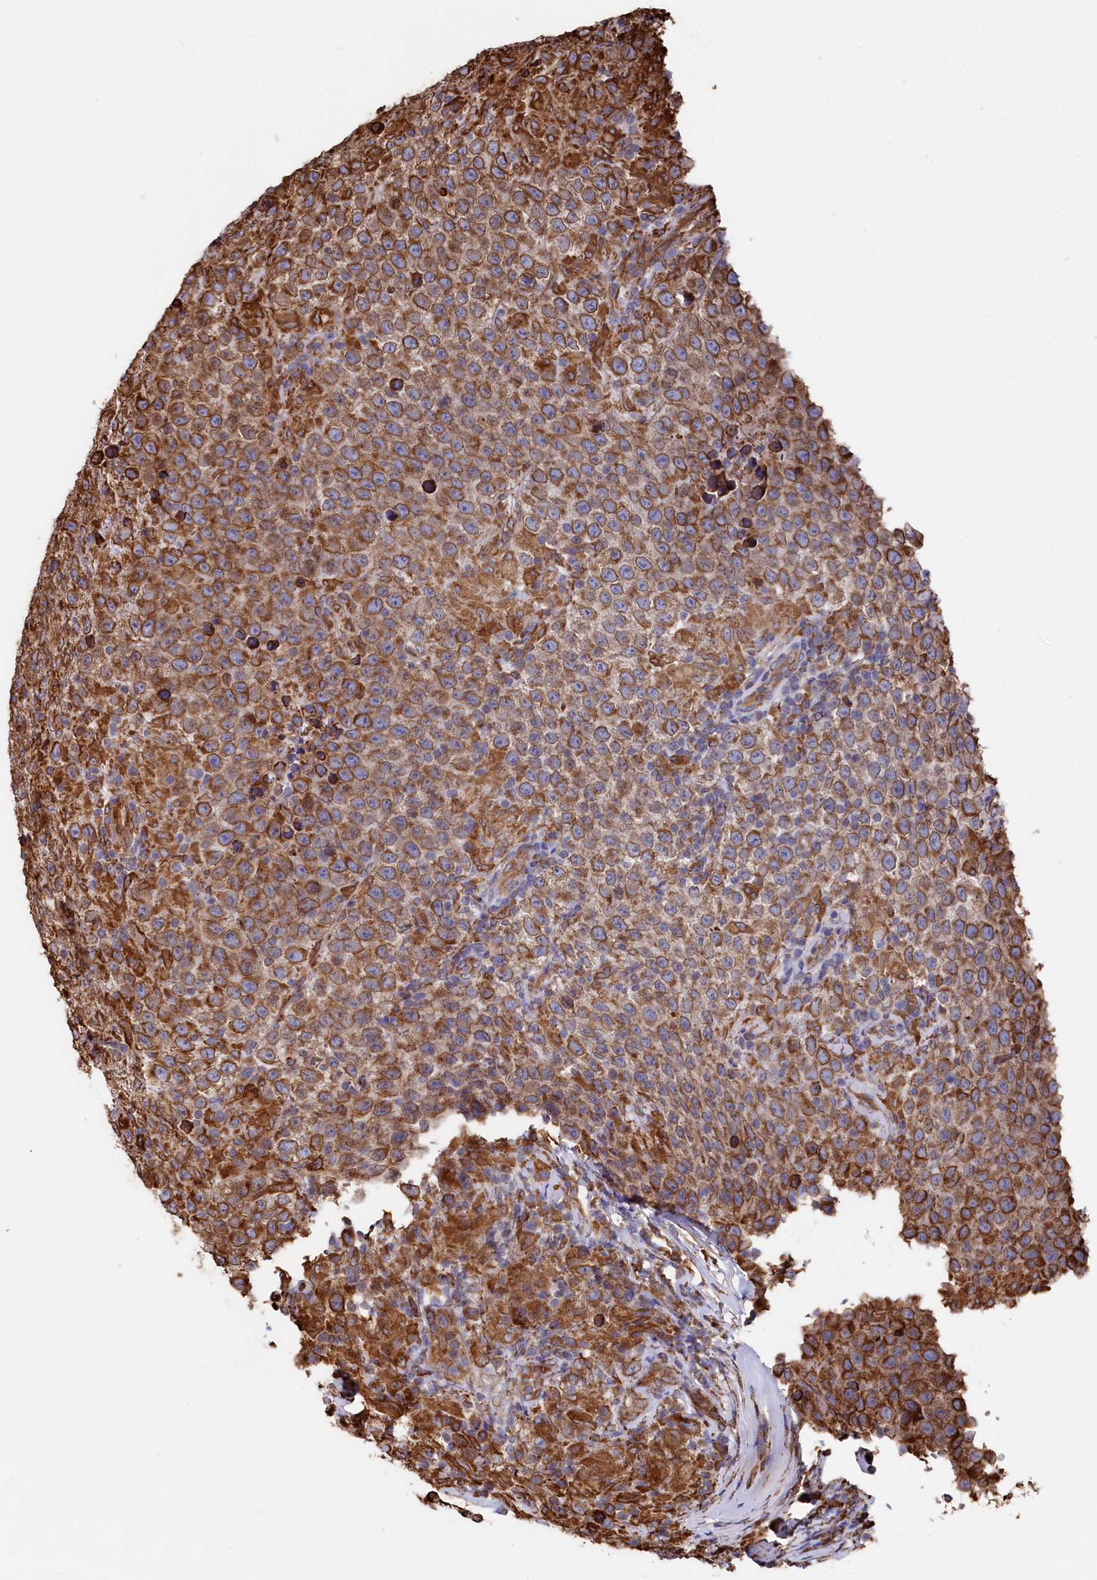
{"staining": {"intensity": "strong", "quantity": ">75%", "location": "cytoplasmic/membranous"}, "tissue": "testis cancer", "cell_type": "Tumor cells", "image_type": "cancer", "snomed": [{"axis": "morphology", "description": "Normal tissue, NOS"}, {"axis": "morphology", "description": "Urothelial carcinoma, High grade"}, {"axis": "morphology", "description": "Seminoma, NOS"}, {"axis": "morphology", "description": "Carcinoma, Embryonal, NOS"}, {"axis": "topography", "description": "Urinary bladder"}, {"axis": "topography", "description": "Testis"}], "caption": "Strong cytoplasmic/membranous protein expression is present in about >75% of tumor cells in testis cancer. (brown staining indicates protein expression, while blue staining denotes nuclei).", "gene": "NEURL1B", "patient": {"sex": "male", "age": 41}}